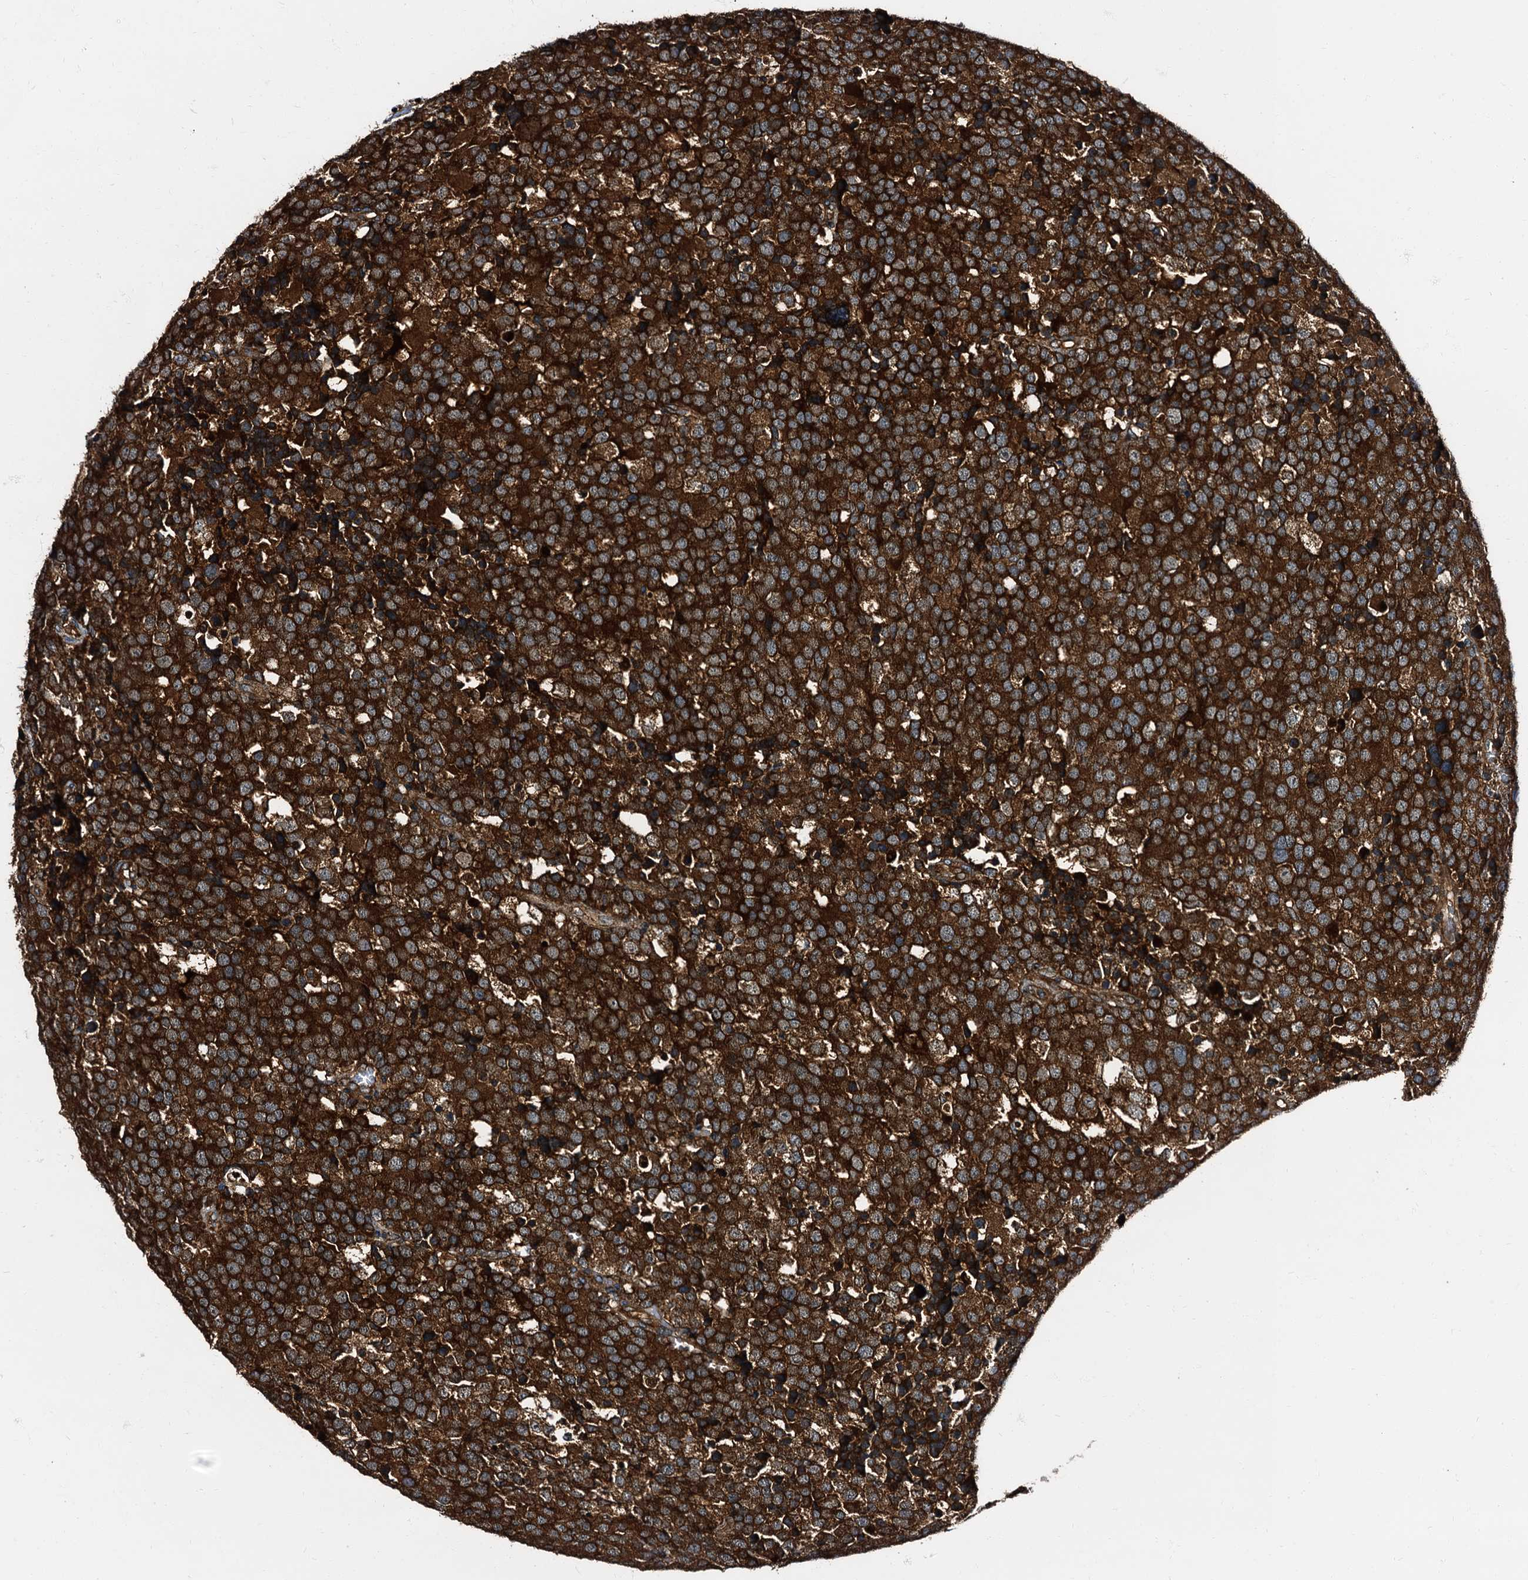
{"staining": {"intensity": "strong", "quantity": ">75%", "location": "cytoplasmic/membranous"}, "tissue": "testis cancer", "cell_type": "Tumor cells", "image_type": "cancer", "snomed": [{"axis": "morphology", "description": "Seminoma, NOS"}, {"axis": "topography", "description": "Testis"}], "caption": "Protein staining demonstrates strong cytoplasmic/membranous staining in approximately >75% of tumor cells in testis cancer.", "gene": "PEX5", "patient": {"sex": "male", "age": 71}}